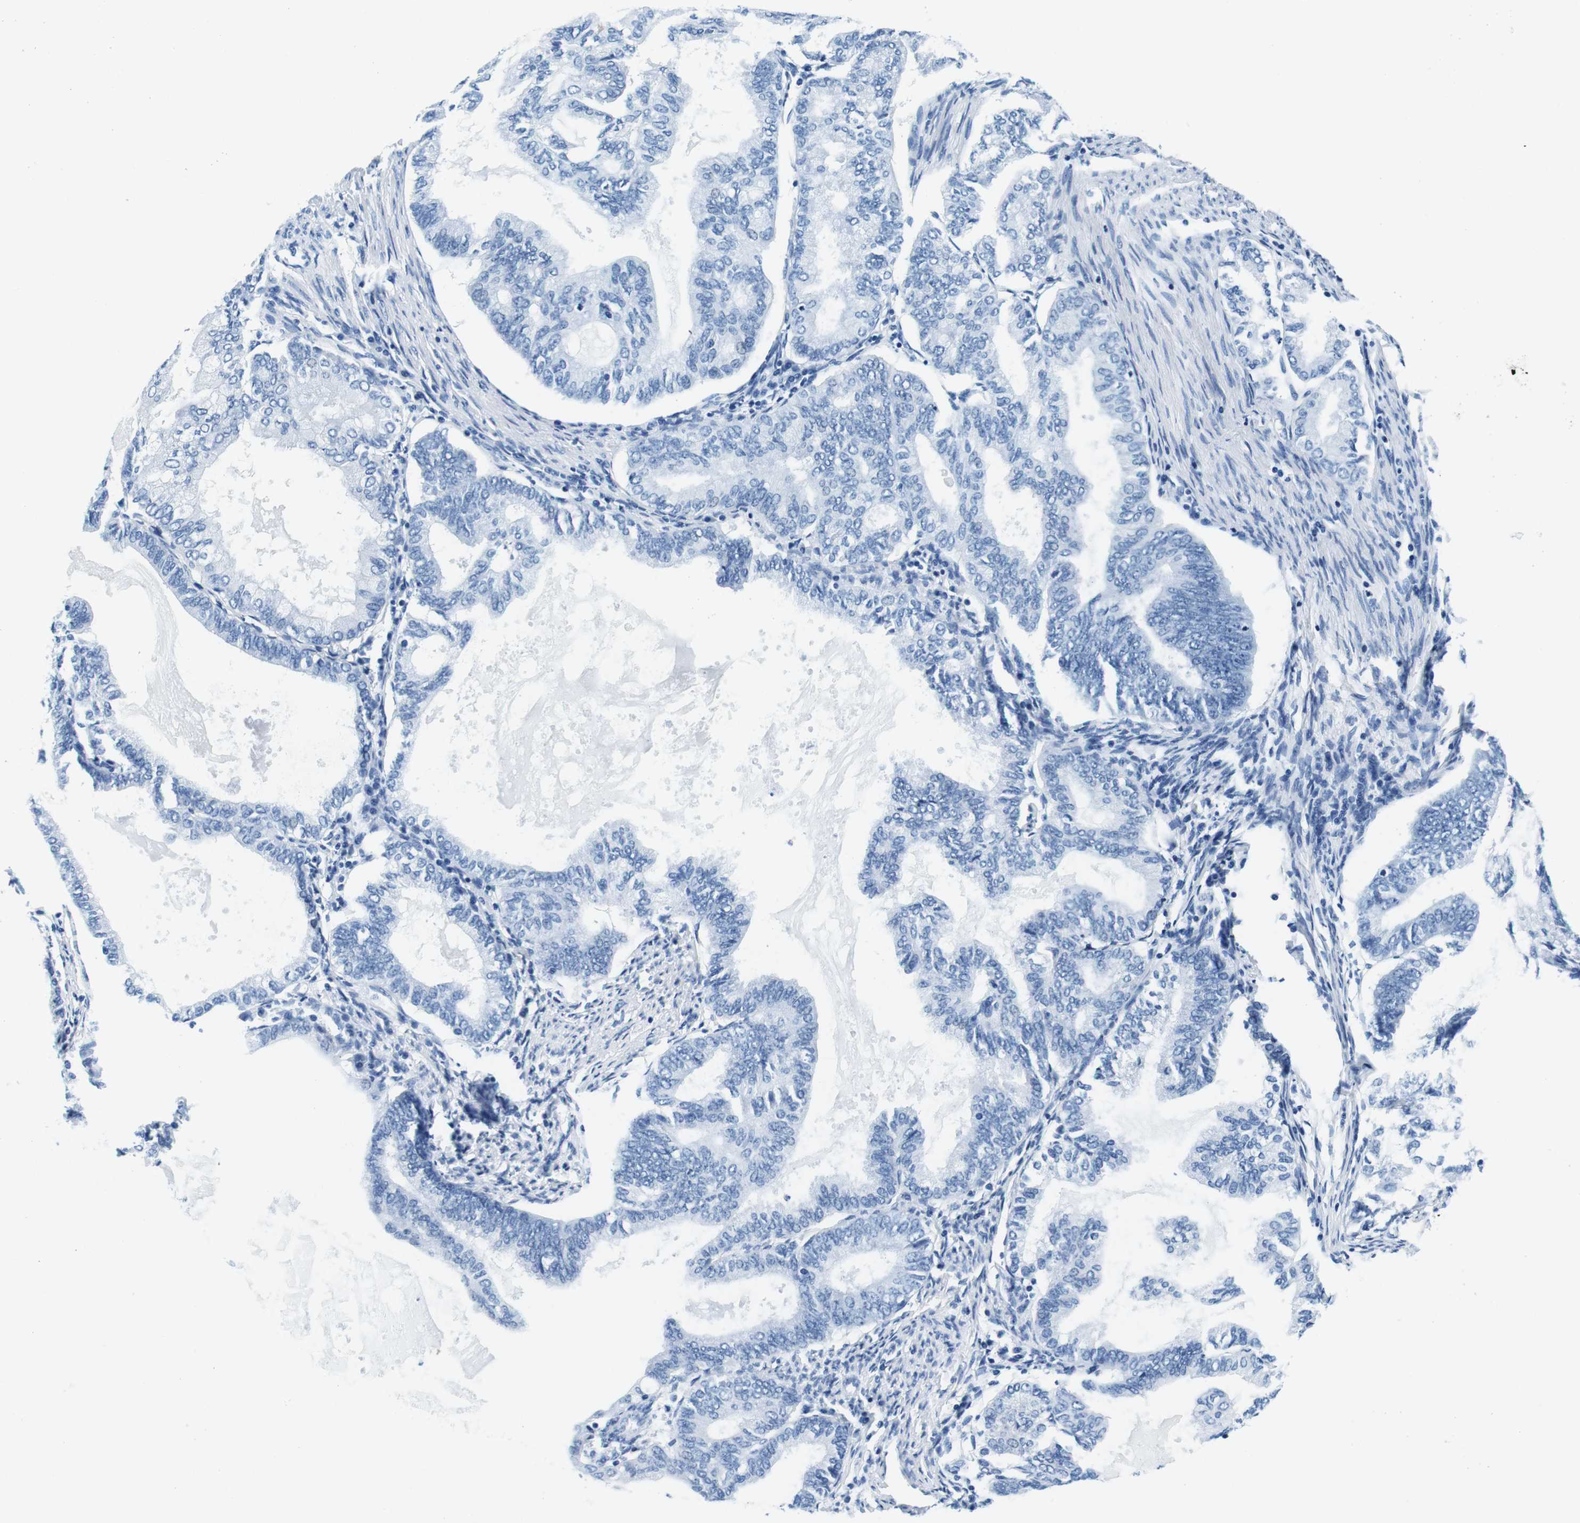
{"staining": {"intensity": "negative", "quantity": "none", "location": "none"}, "tissue": "endometrial cancer", "cell_type": "Tumor cells", "image_type": "cancer", "snomed": [{"axis": "morphology", "description": "Adenocarcinoma, NOS"}, {"axis": "topography", "description": "Endometrium"}], "caption": "Immunohistochemistry (IHC) photomicrograph of endometrial cancer stained for a protein (brown), which shows no staining in tumor cells.", "gene": "ELANE", "patient": {"sex": "female", "age": 86}}